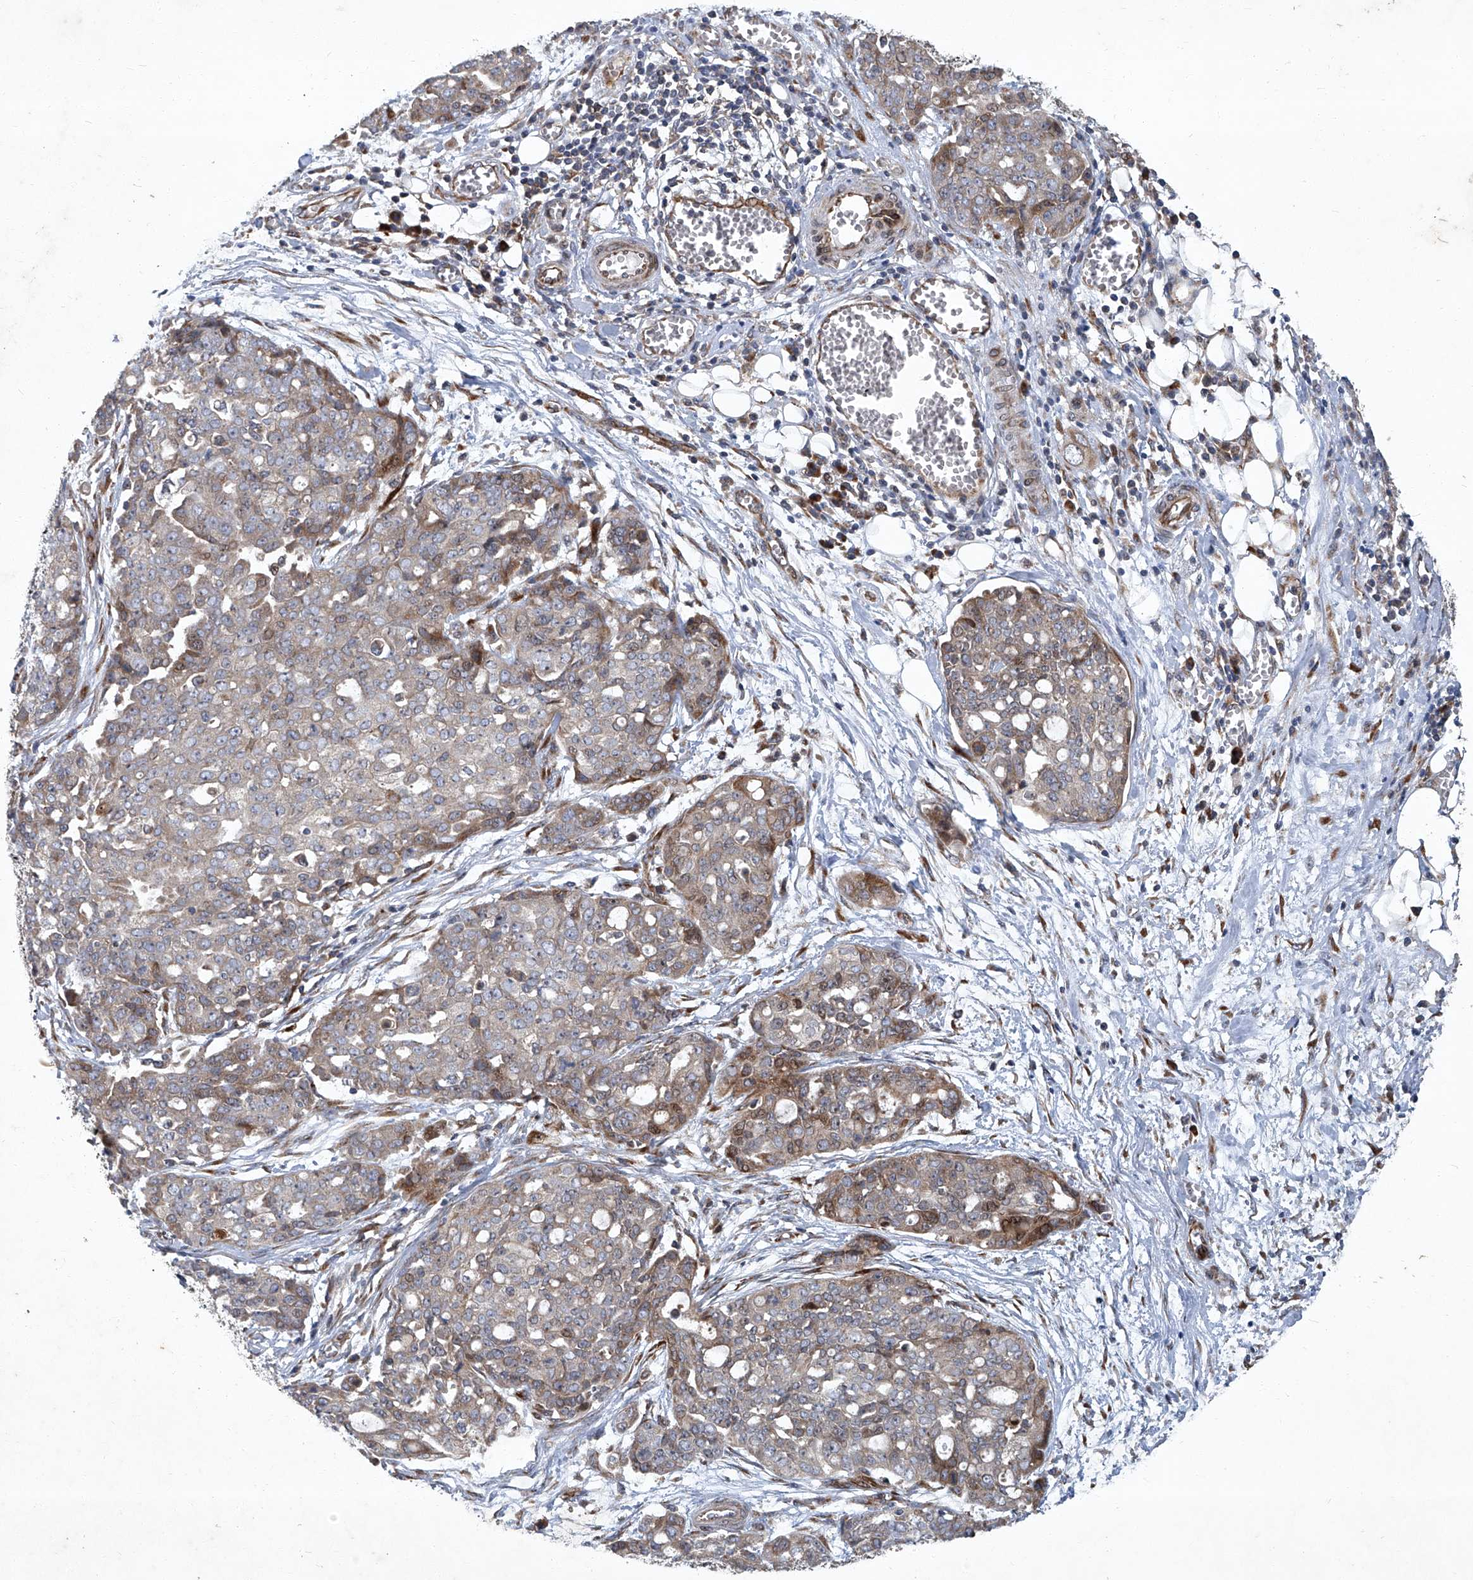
{"staining": {"intensity": "moderate", "quantity": "25%-75%", "location": "cytoplasmic/membranous"}, "tissue": "ovarian cancer", "cell_type": "Tumor cells", "image_type": "cancer", "snomed": [{"axis": "morphology", "description": "Cystadenocarcinoma, serous, NOS"}, {"axis": "topography", "description": "Soft tissue"}, {"axis": "topography", "description": "Ovary"}], "caption": "Protein positivity by IHC exhibits moderate cytoplasmic/membranous expression in approximately 25%-75% of tumor cells in ovarian cancer (serous cystadenocarcinoma).", "gene": "GPR132", "patient": {"sex": "female", "age": 57}}